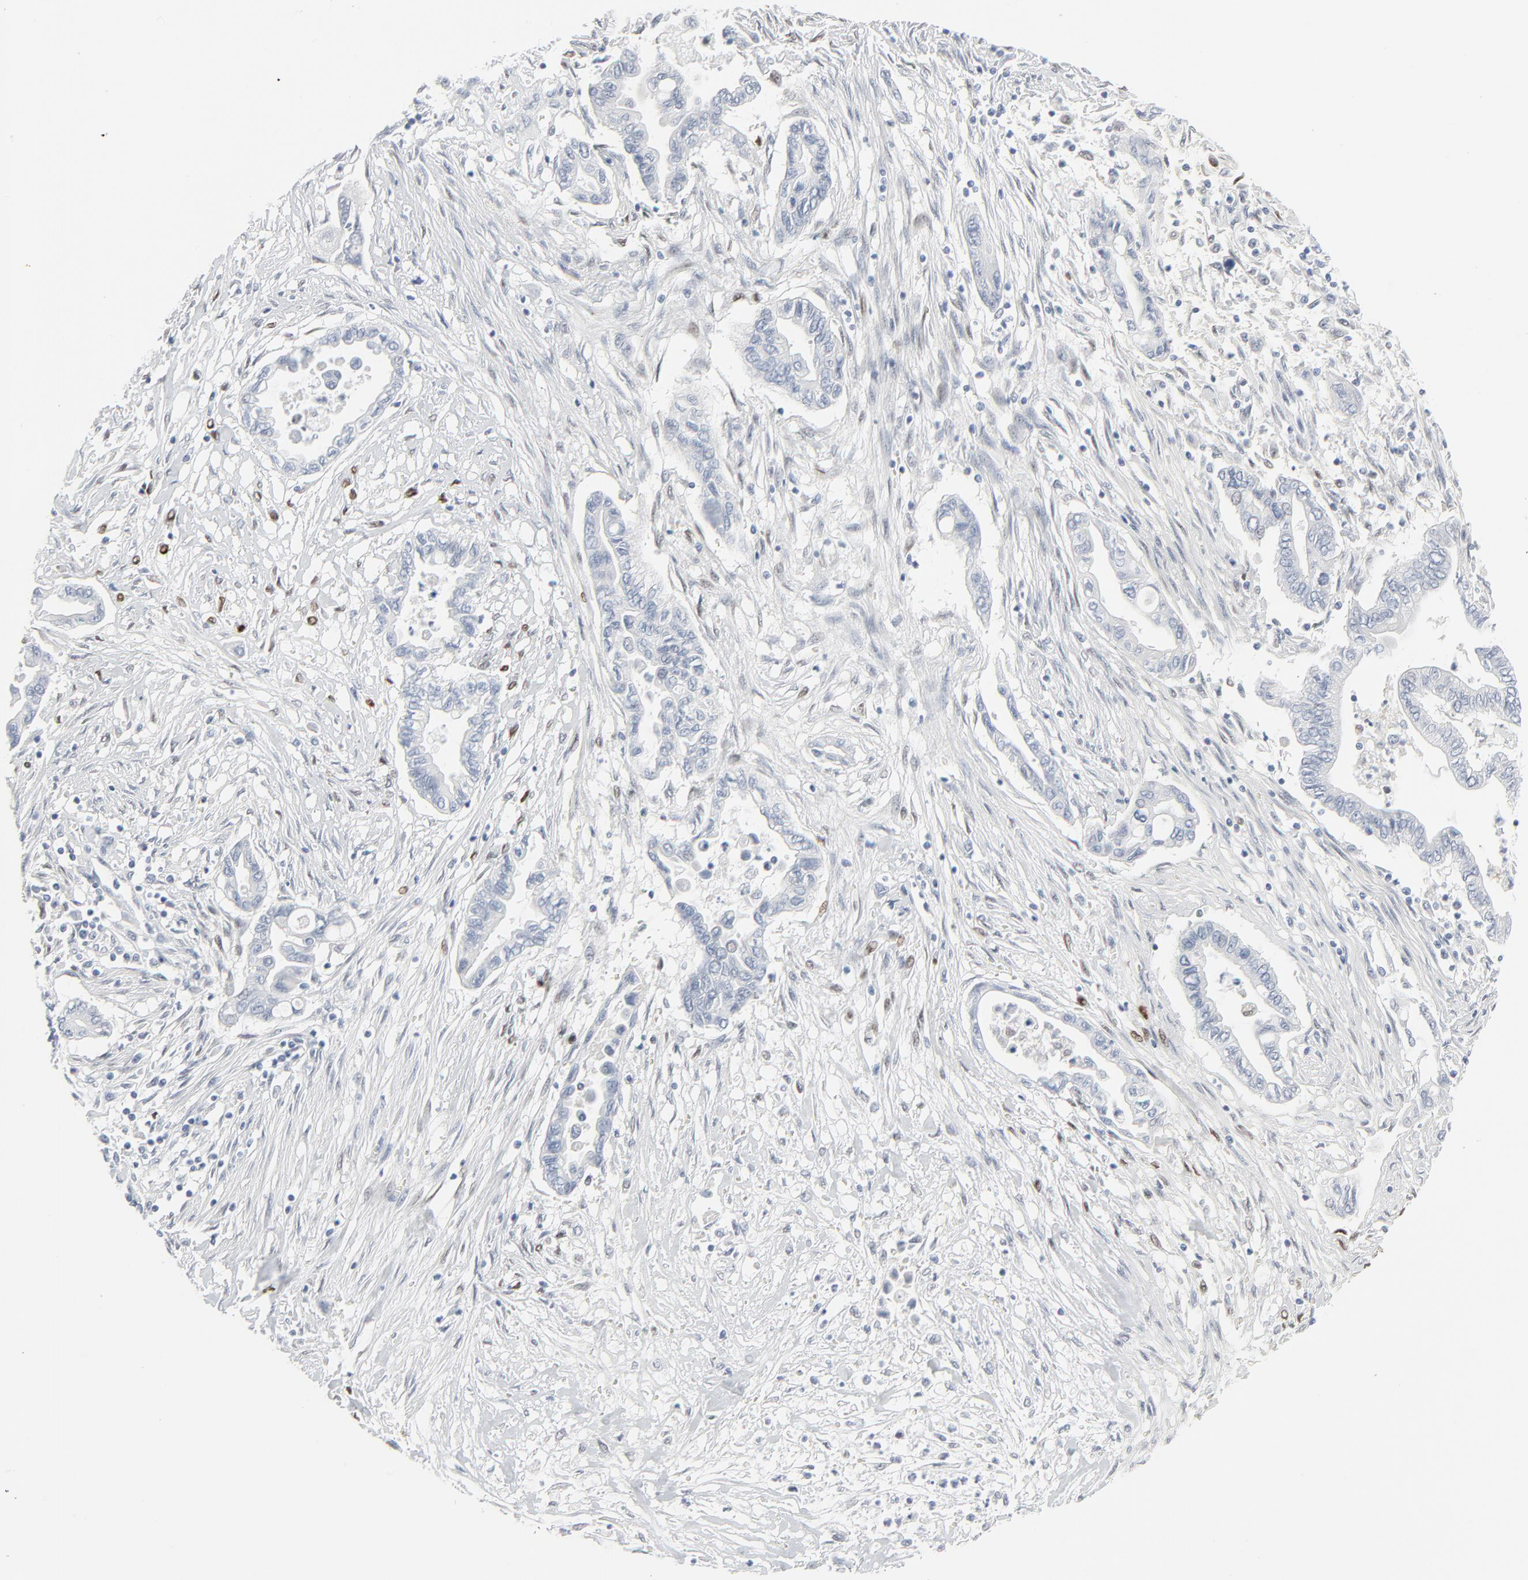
{"staining": {"intensity": "negative", "quantity": "none", "location": "none"}, "tissue": "pancreatic cancer", "cell_type": "Tumor cells", "image_type": "cancer", "snomed": [{"axis": "morphology", "description": "Adenocarcinoma, NOS"}, {"axis": "topography", "description": "Pancreas"}], "caption": "Pancreatic cancer (adenocarcinoma) was stained to show a protein in brown. There is no significant positivity in tumor cells.", "gene": "MITF", "patient": {"sex": "female", "age": 57}}